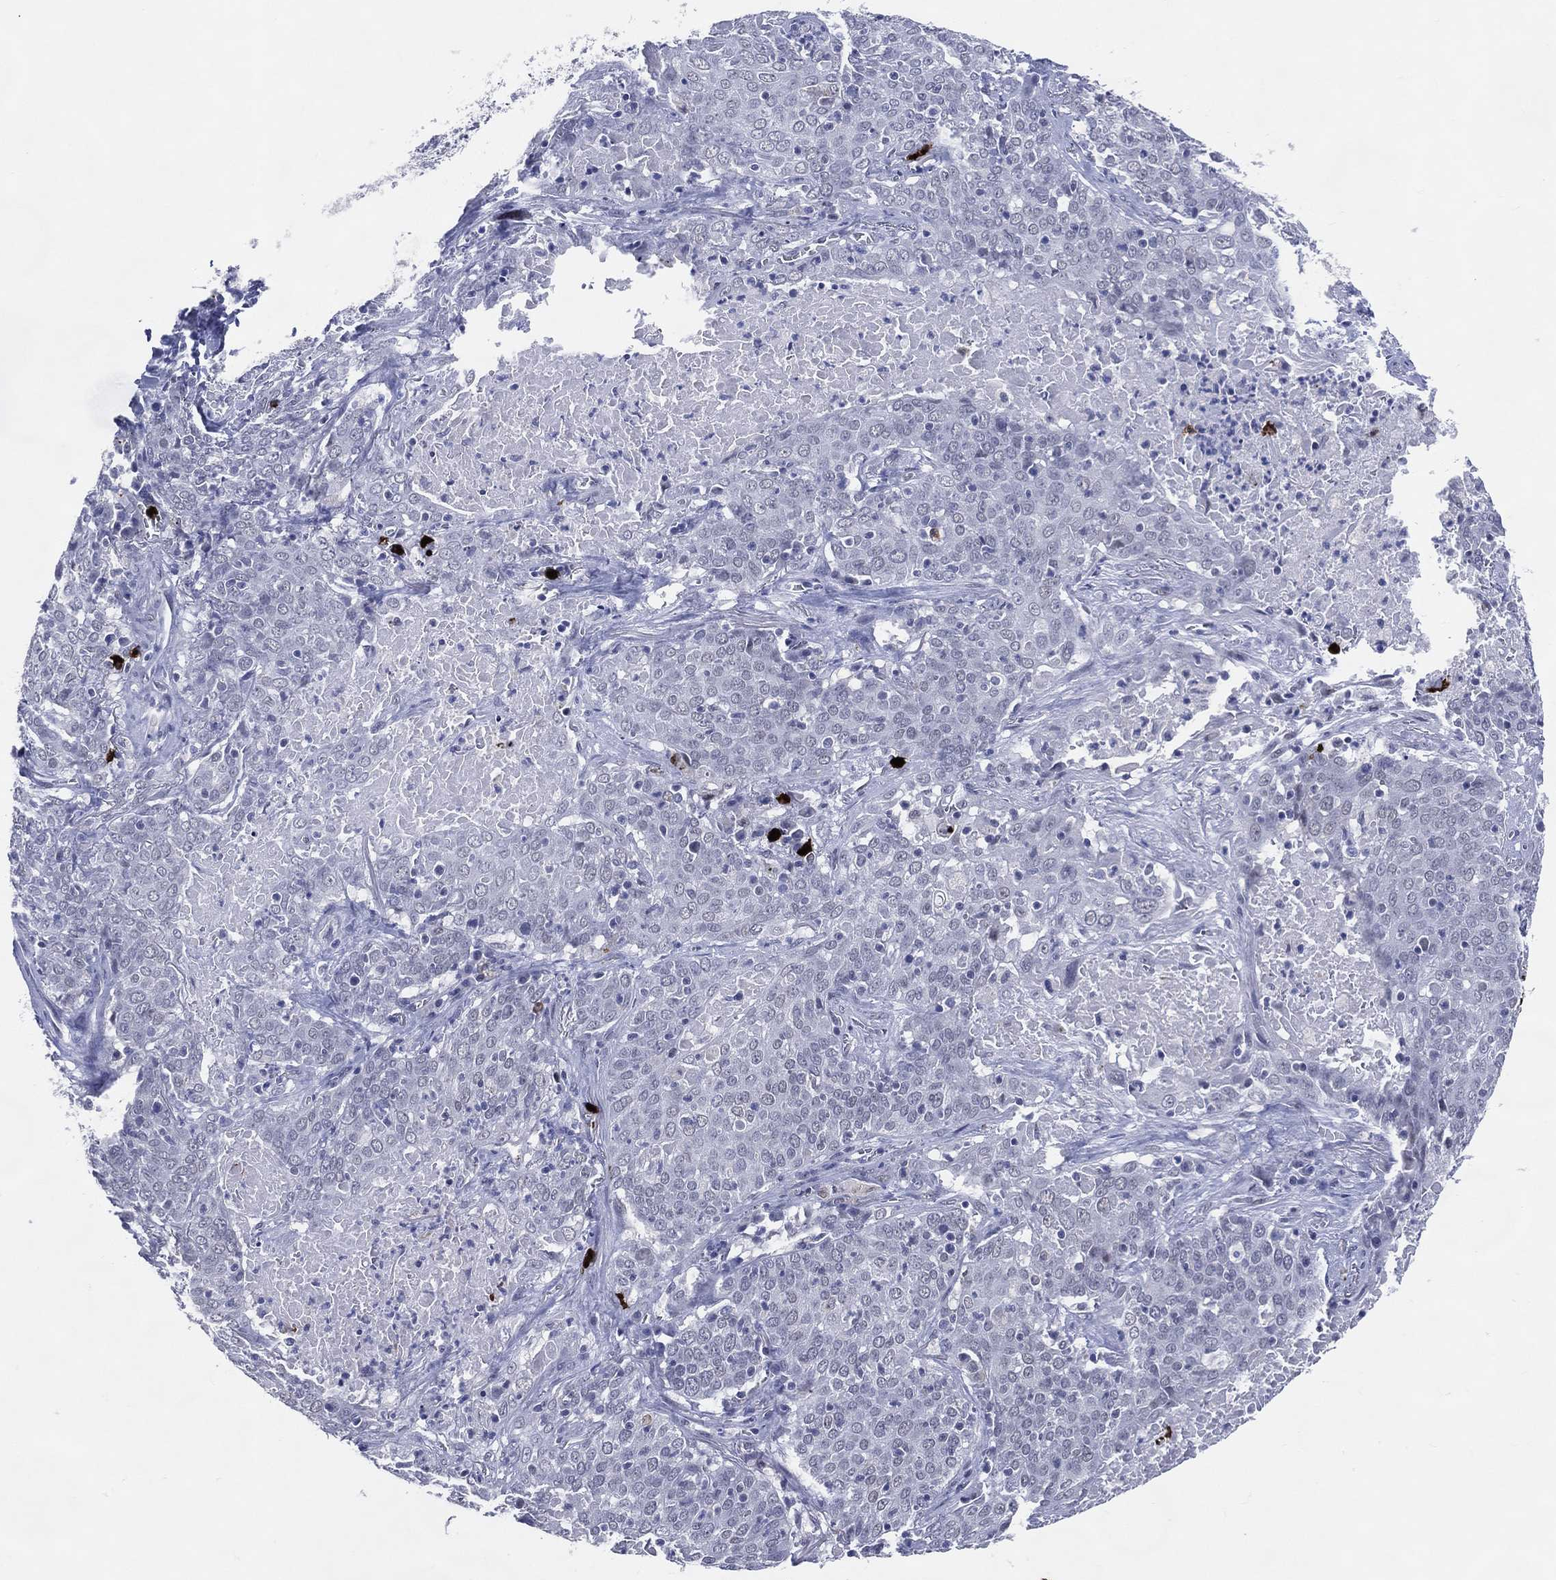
{"staining": {"intensity": "negative", "quantity": "none", "location": "none"}, "tissue": "lung cancer", "cell_type": "Tumor cells", "image_type": "cancer", "snomed": [{"axis": "morphology", "description": "Squamous cell carcinoma, NOS"}, {"axis": "topography", "description": "Lung"}], "caption": "IHC histopathology image of neoplastic tissue: human lung cancer (squamous cell carcinoma) stained with DAB (3,3'-diaminobenzidine) displays no significant protein staining in tumor cells.", "gene": "CFAP58", "patient": {"sex": "male", "age": 82}}